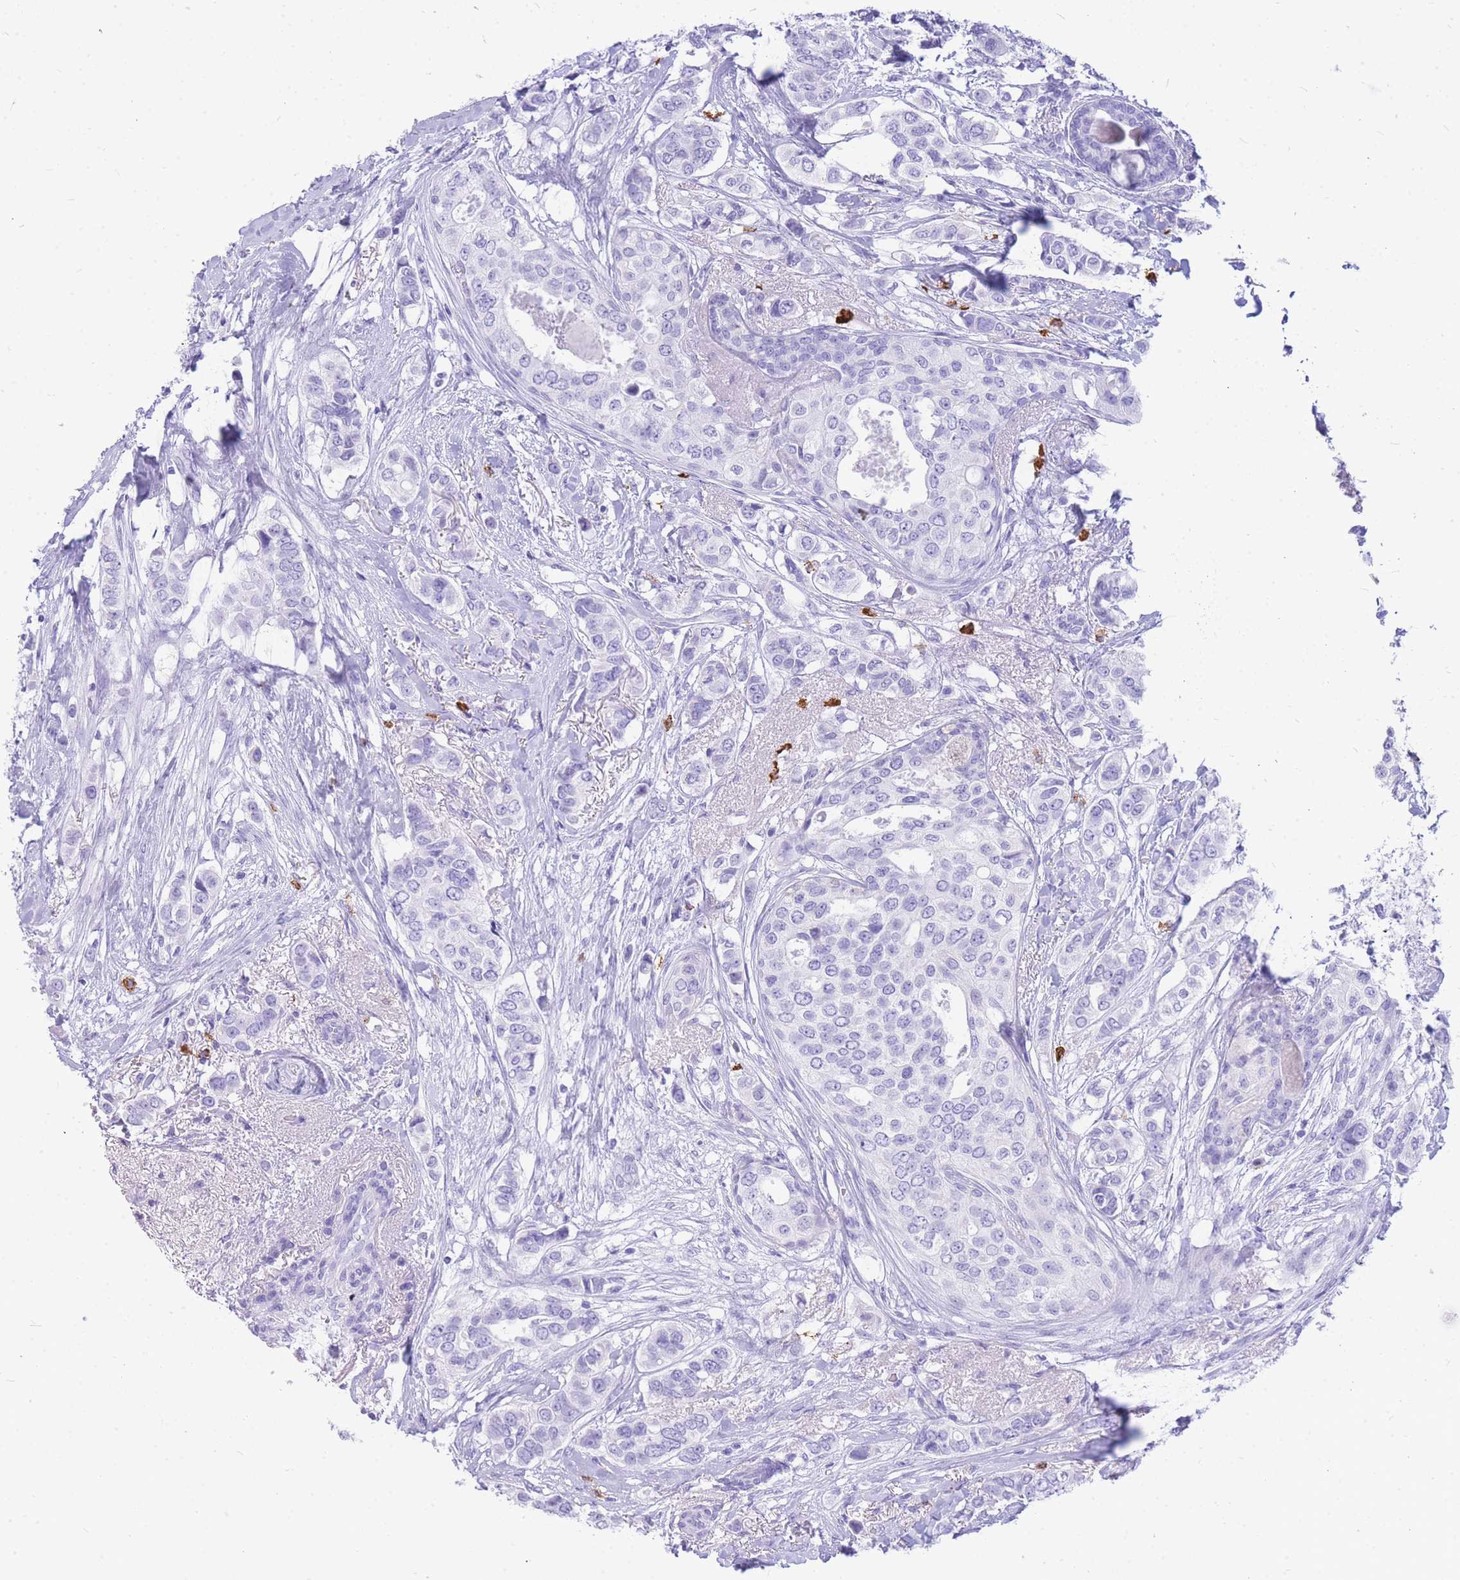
{"staining": {"intensity": "negative", "quantity": "none", "location": "none"}, "tissue": "breast cancer", "cell_type": "Tumor cells", "image_type": "cancer", "snomed": [{"axis": "morphology", "description": "Lobular carcinoma"}, {"axis": "topography", "description": "Breast"}], "caption": "Immunohistochemistry (IHC) image of human breast cancer stained for a protein (brown), which demonstrates no expression in tumor cells. (Immunohistochemistry, brightfield microscopy, high magnification).", "gene": "HERC1", "patient": {"sex": "female", "age": 51}}